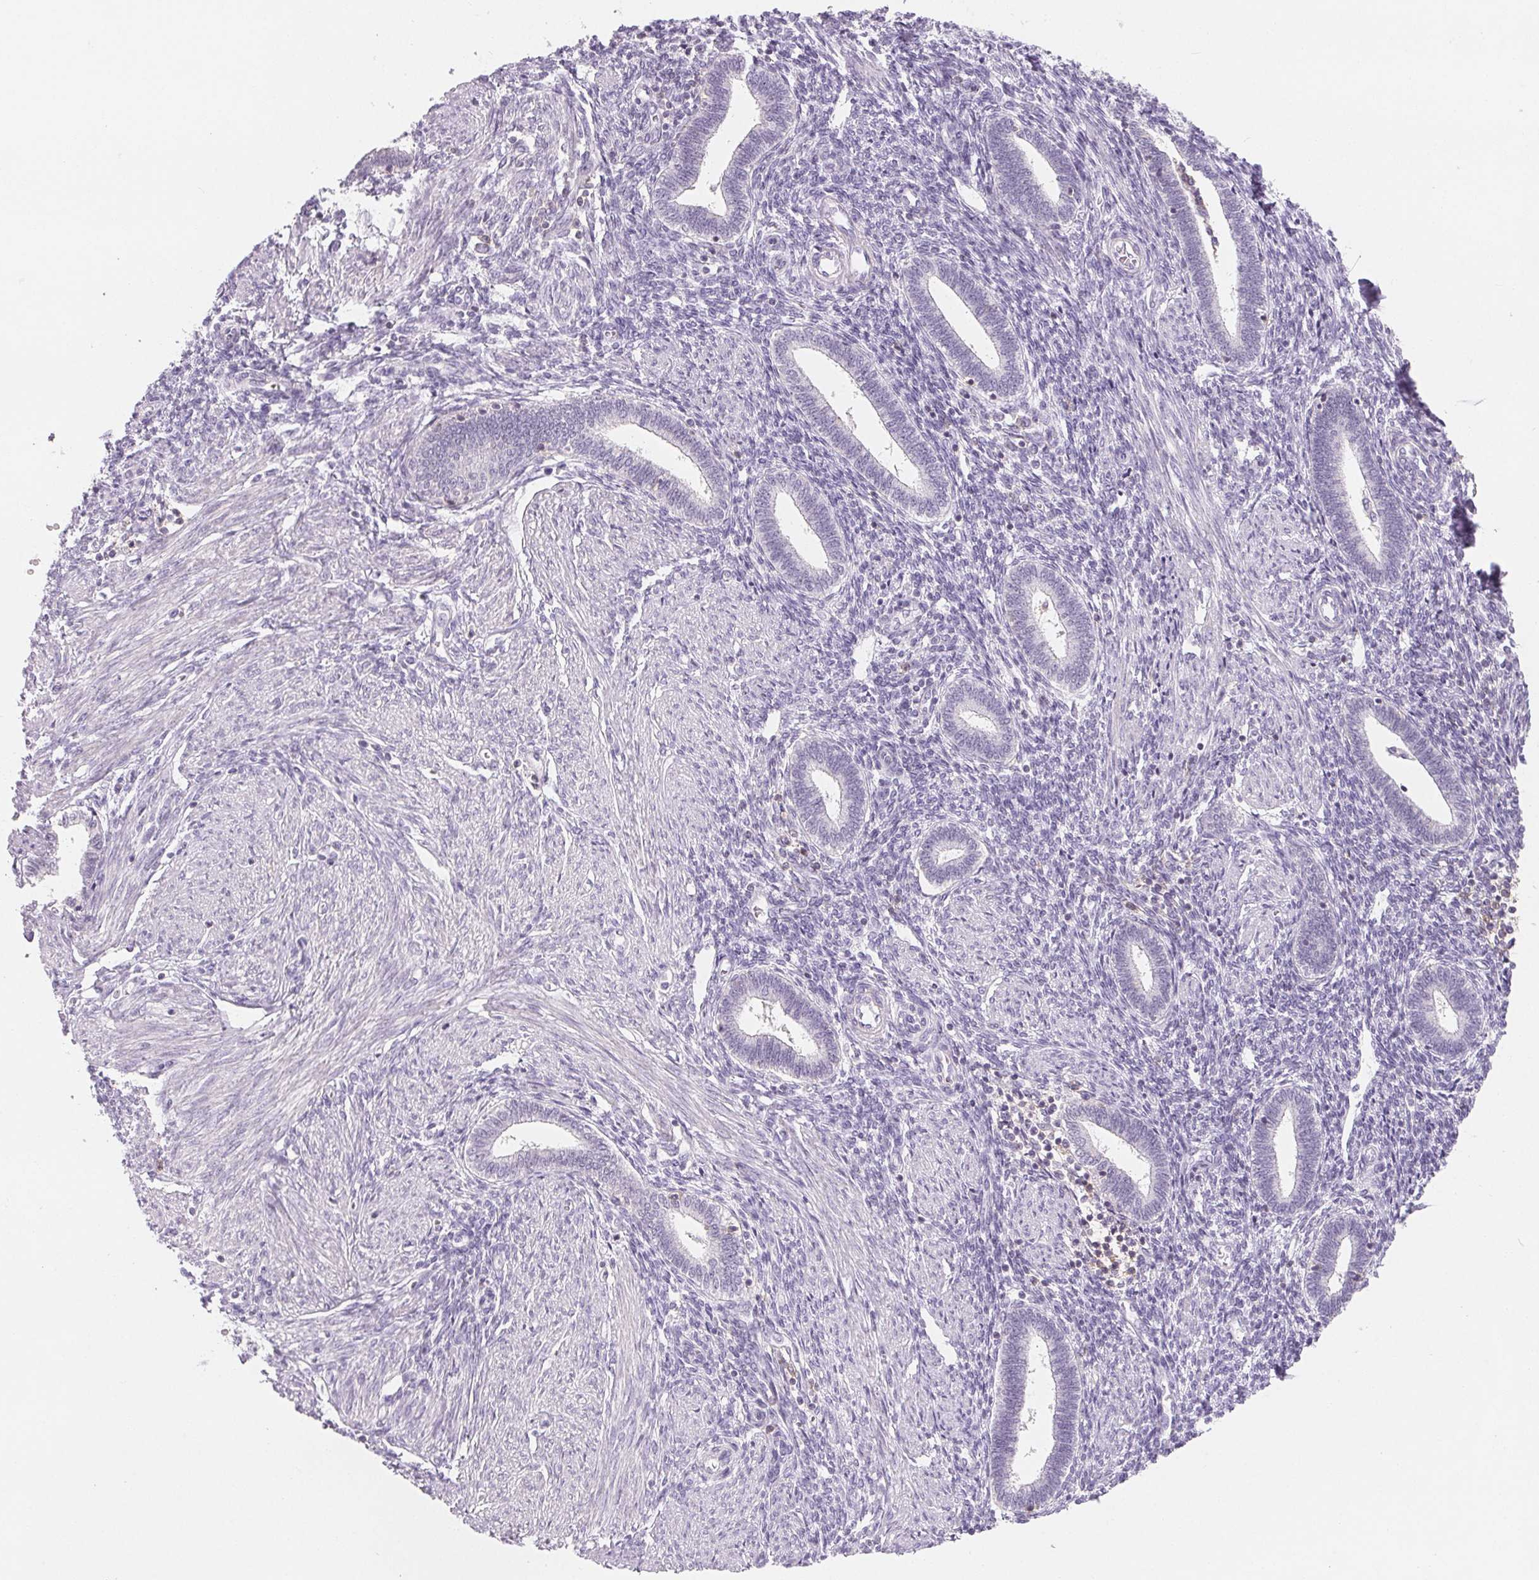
{"staining": {"intensity": "negative", "quantity": "none", "location": "none"}, "tissue": "endometrium", "cell_type": "Cells in endometrial stroma", "image_type": "normal", "snomed": [{"axis": "morphology", "description": "Normal tissue, NOS"}, {"axis": "topography", "description": "Endometrium"}], "caption": "IHC image of unremarkable endometrium: endometrium stained with DAB (3,3'-diaminobenzidine) shows no significant protein staining in cells in endometrial stroma. (Stains: DAB (3,3'-diaminobenzidine) immunohistochemistry (IHC) with hematoxylin counter stain, Microscopy: brightfield microscopy at high magnification).", "gene": "CD69", "patient": {"sex": "female", "age": 42}}